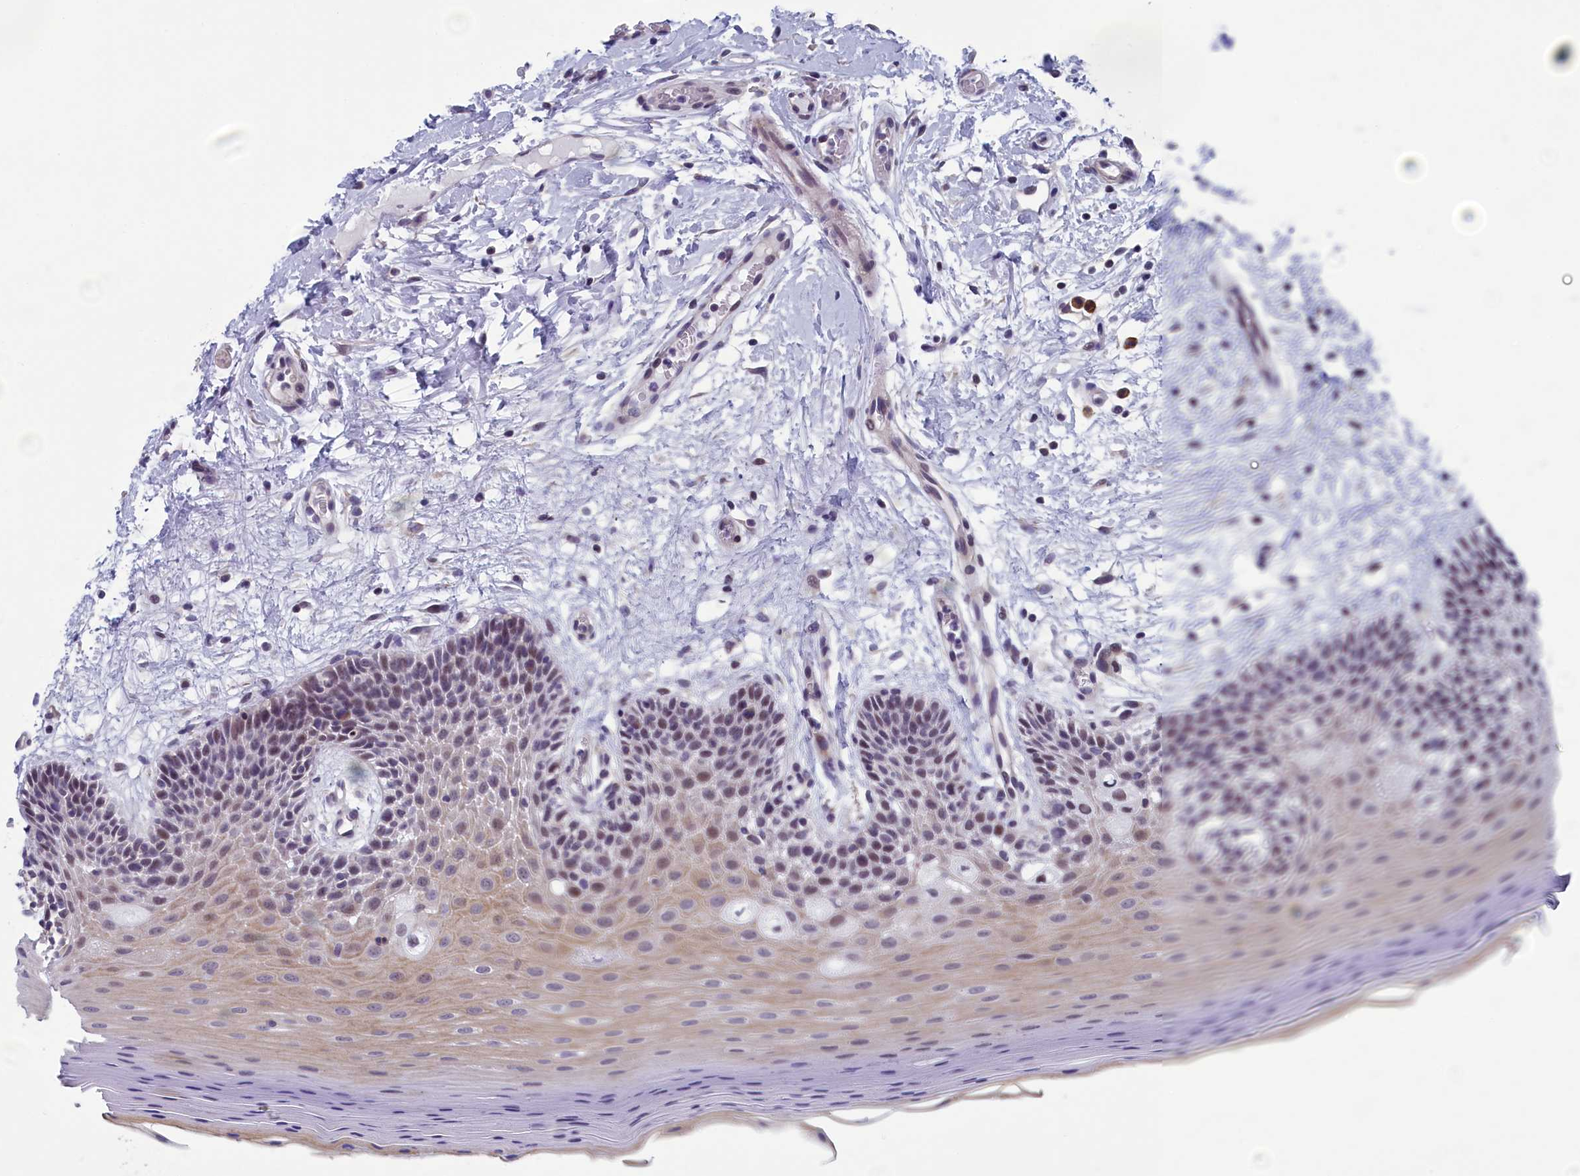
{"staining": {"intensity": "weak", "quantity": "25%-75%", "location": "cytoplasmic/membranous,nuclear"}, "tissue": "oral mucosa", "cell_type": "Squamous epithelial cells", "image_type": "normal", "snomed": [{"axis": "morphology", "description": "Normal tissue, NOS"}, {"axis": "topography", "description": "Oral tissue"}, {"axis": "topography", "description": "Tounge, NOS"}], "caption": "Oral mucosa was stained to show a protein in brown. There is low levels of weak cytoplasmic/membranous,nuclear expression in about 25%-75% of squamous epithelial cells. (Stains: DAB in brown, nuclei in blue, Microscopy: brightfield microscopy at high magnification).", "gene": "CNEP1R1", "patient": {"sex": "male", "age": 47}}